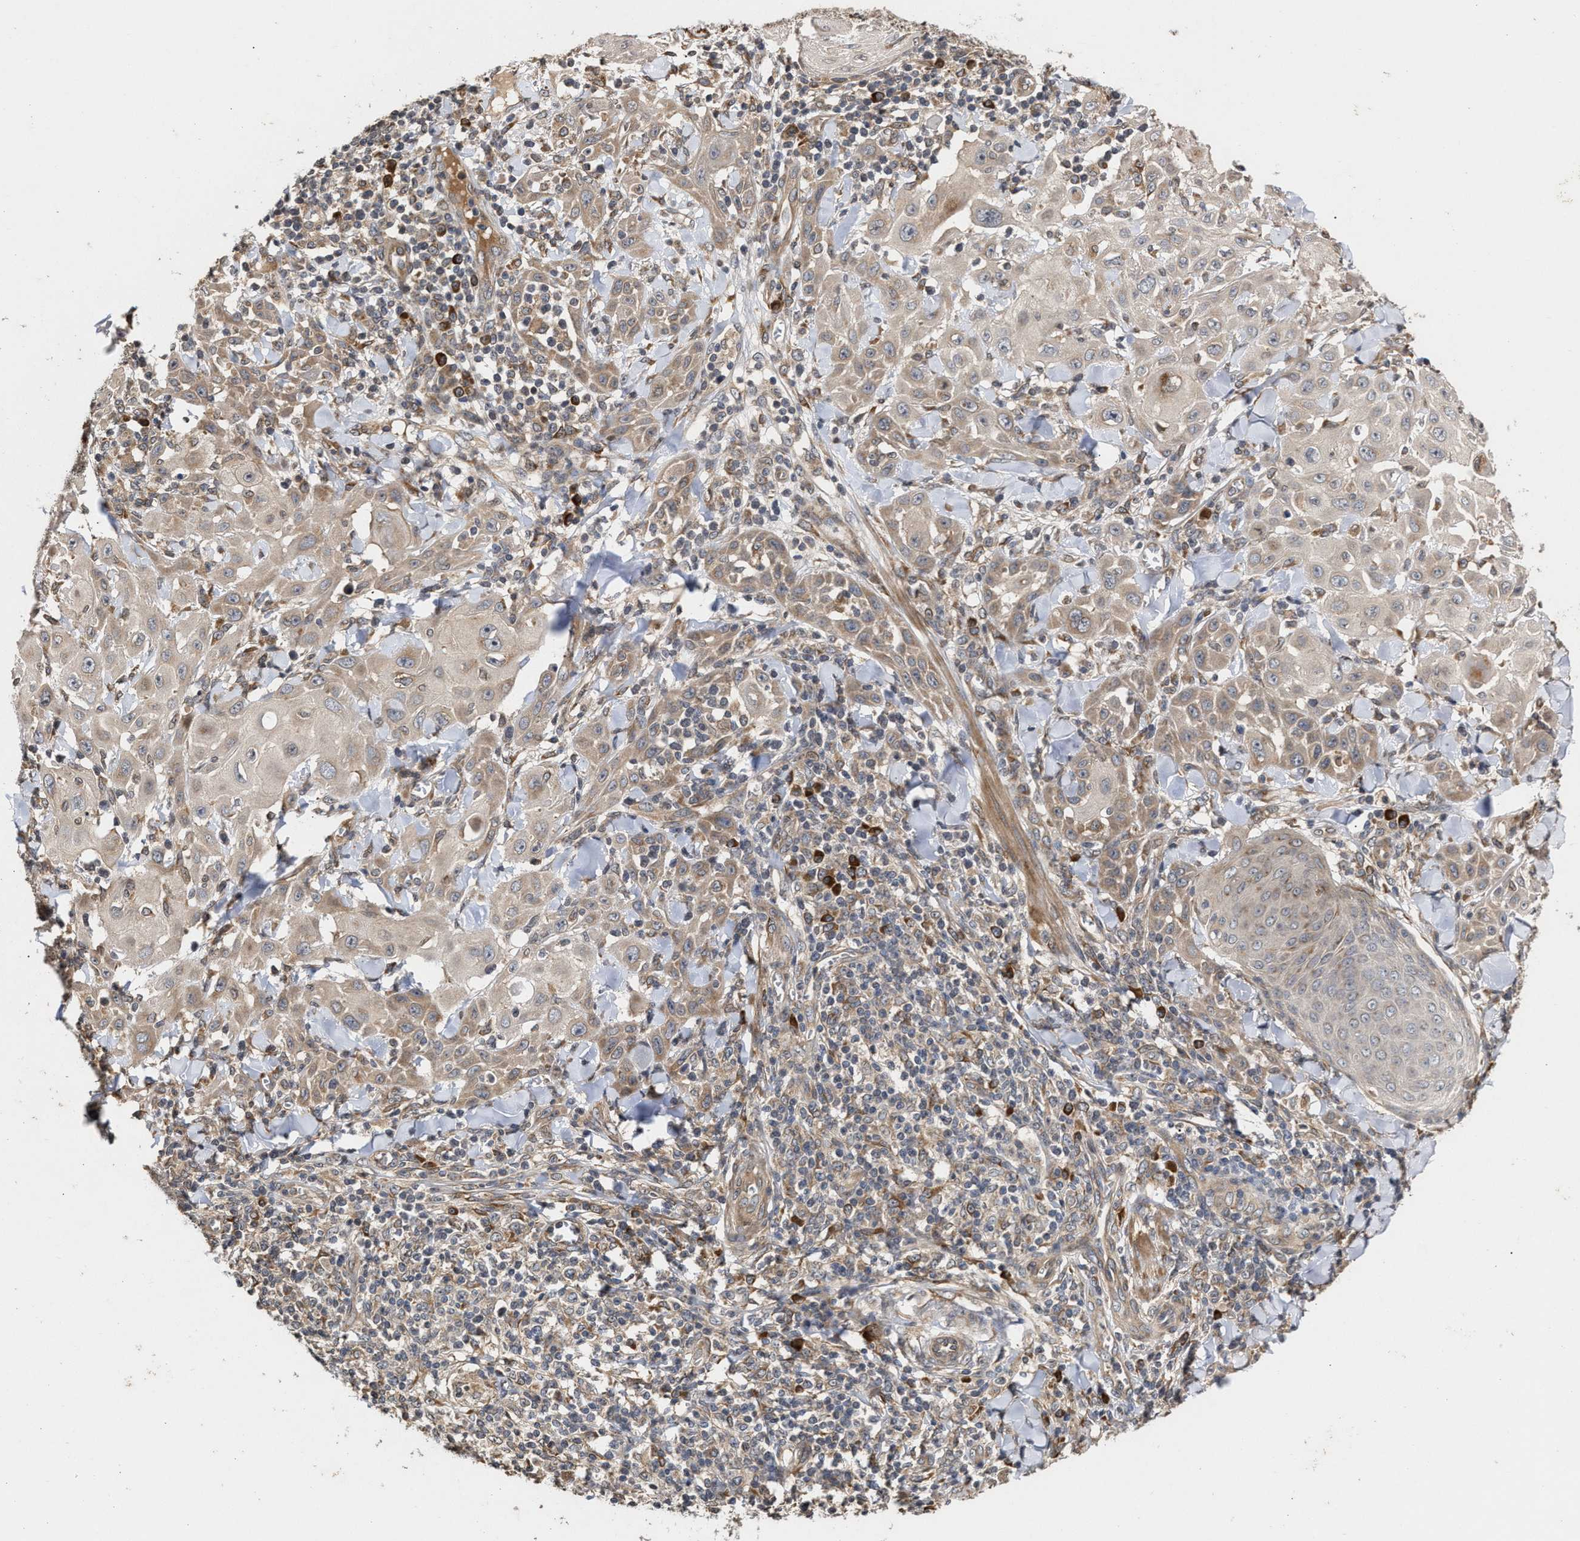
{"staining": {"intensity": "weak", "quantity": ">75%", "location": "cytoplasmic/membranous"}, "tissue": "skin cancer", "cell_type": "Tumor cells", "image_type": "cancer", "snomed": [{"axis": "morphology", "description": "Squamous cell carcinoma, NOS"}, {"axis": "topography", "description": "Skin"}], "caption": "Immunohistochemistry (DAB) staining of squamous cell carcinoma (skin) reveals weak cytoplasmic/membranous protein positivity in approximately >75% of tumor cells.", "gene": "SAR1A", "patient": {"sex": "male", "age": 24}}